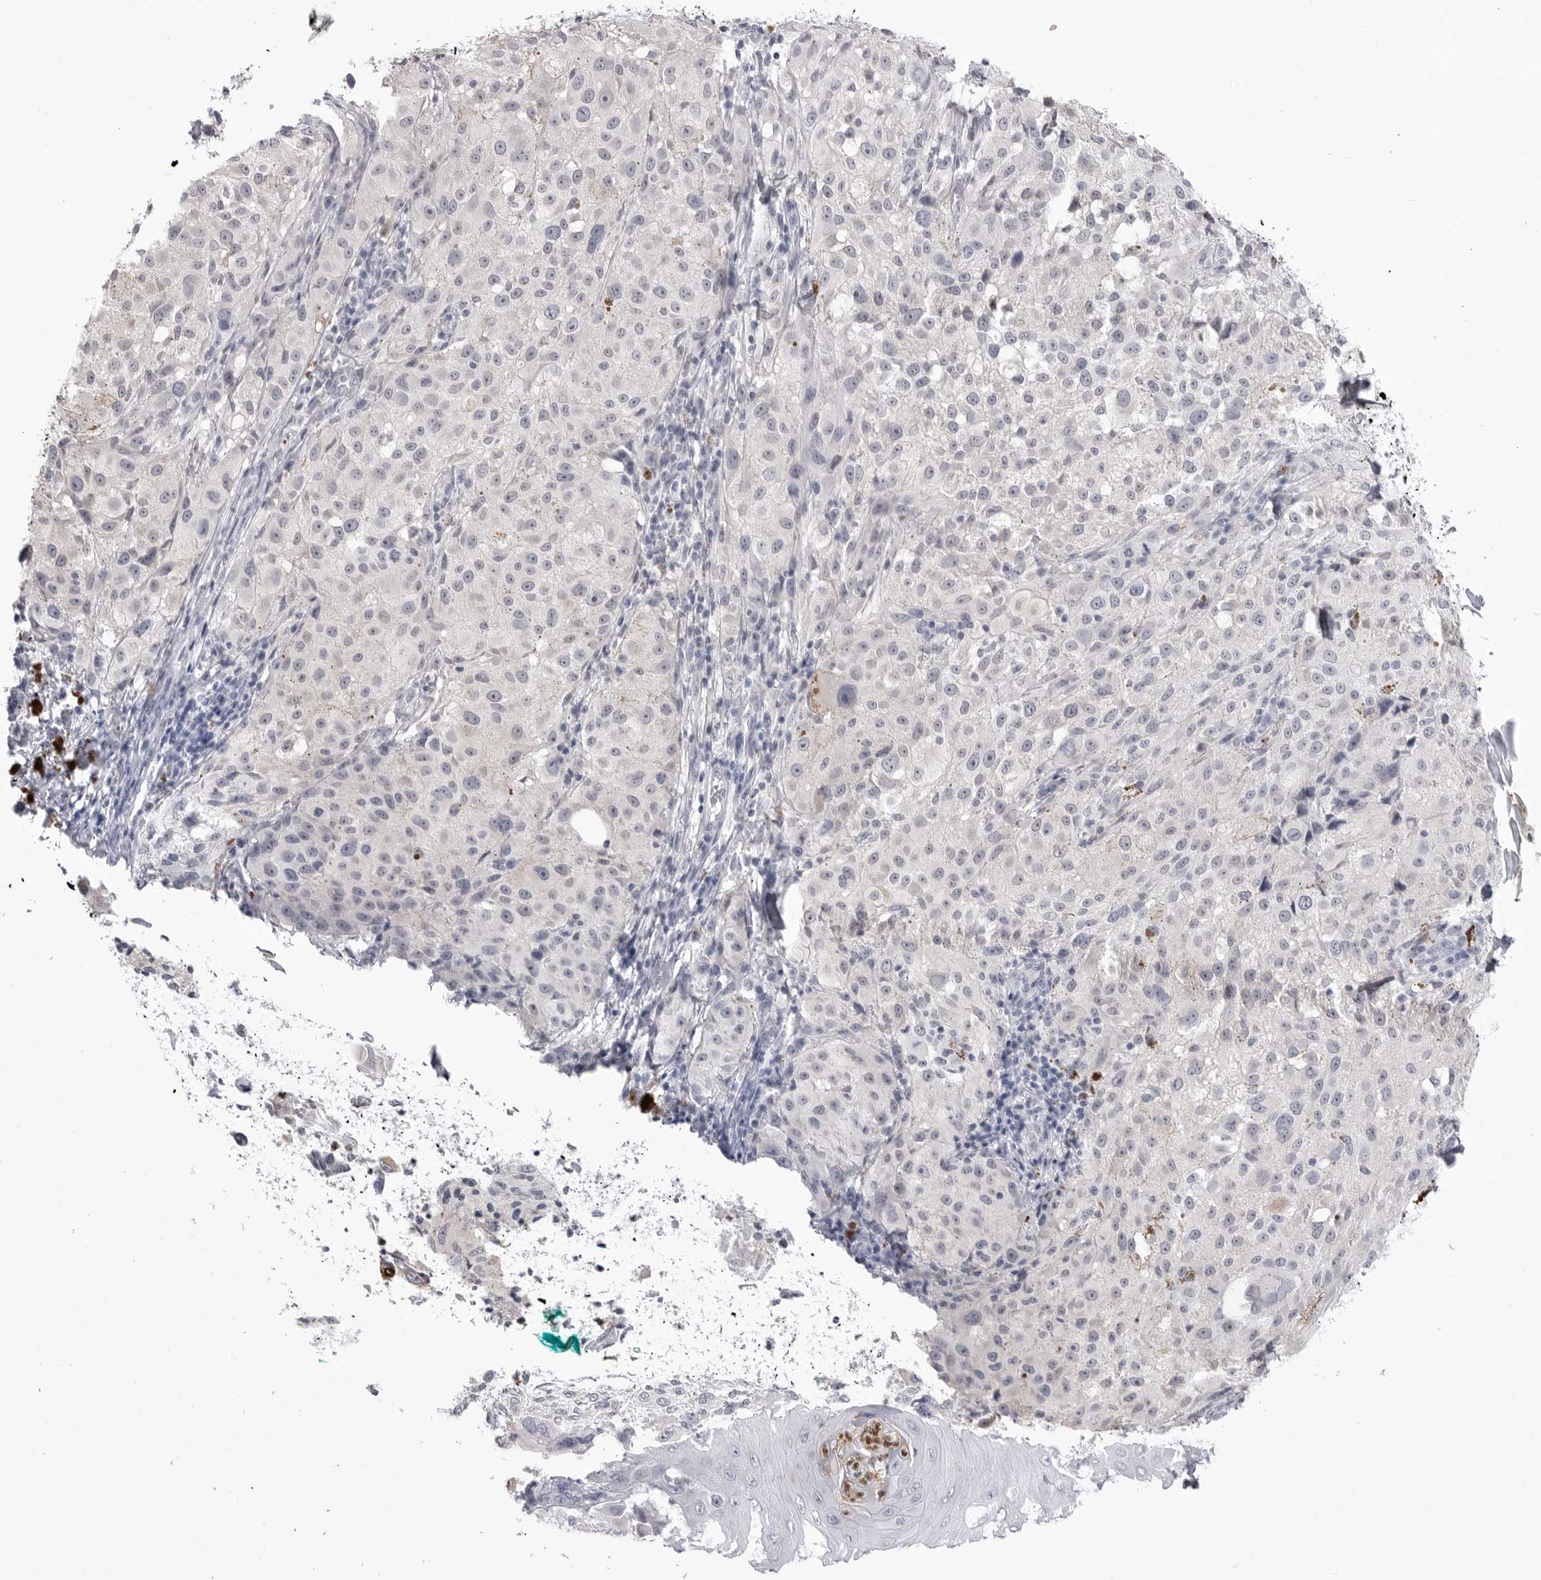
{"staining": {"intensity": "negative", "quantity": "none", "location": "none"}, "tissue": "melanoma", "cell_type": "Tumor cells", "image_type": "cancer", "snomed": [{"axis": "morphology", "description": "Malignant melanoma, NOS"}, {"axis": "topography", "description": "Skin"}], "caption": "High magnification brightfield microscopy of melanoma stained with DAB (3,3'-diaminobenzidine) (brown) and counterstained with hematoxylin (blue): tumor cells show no significant expression. (DAB immunohistochemistry (IHC) visualized using brightfield microscopy, high magnification).", "gene": "STAP2", "patient": {"sex": "female", "age": 73}}